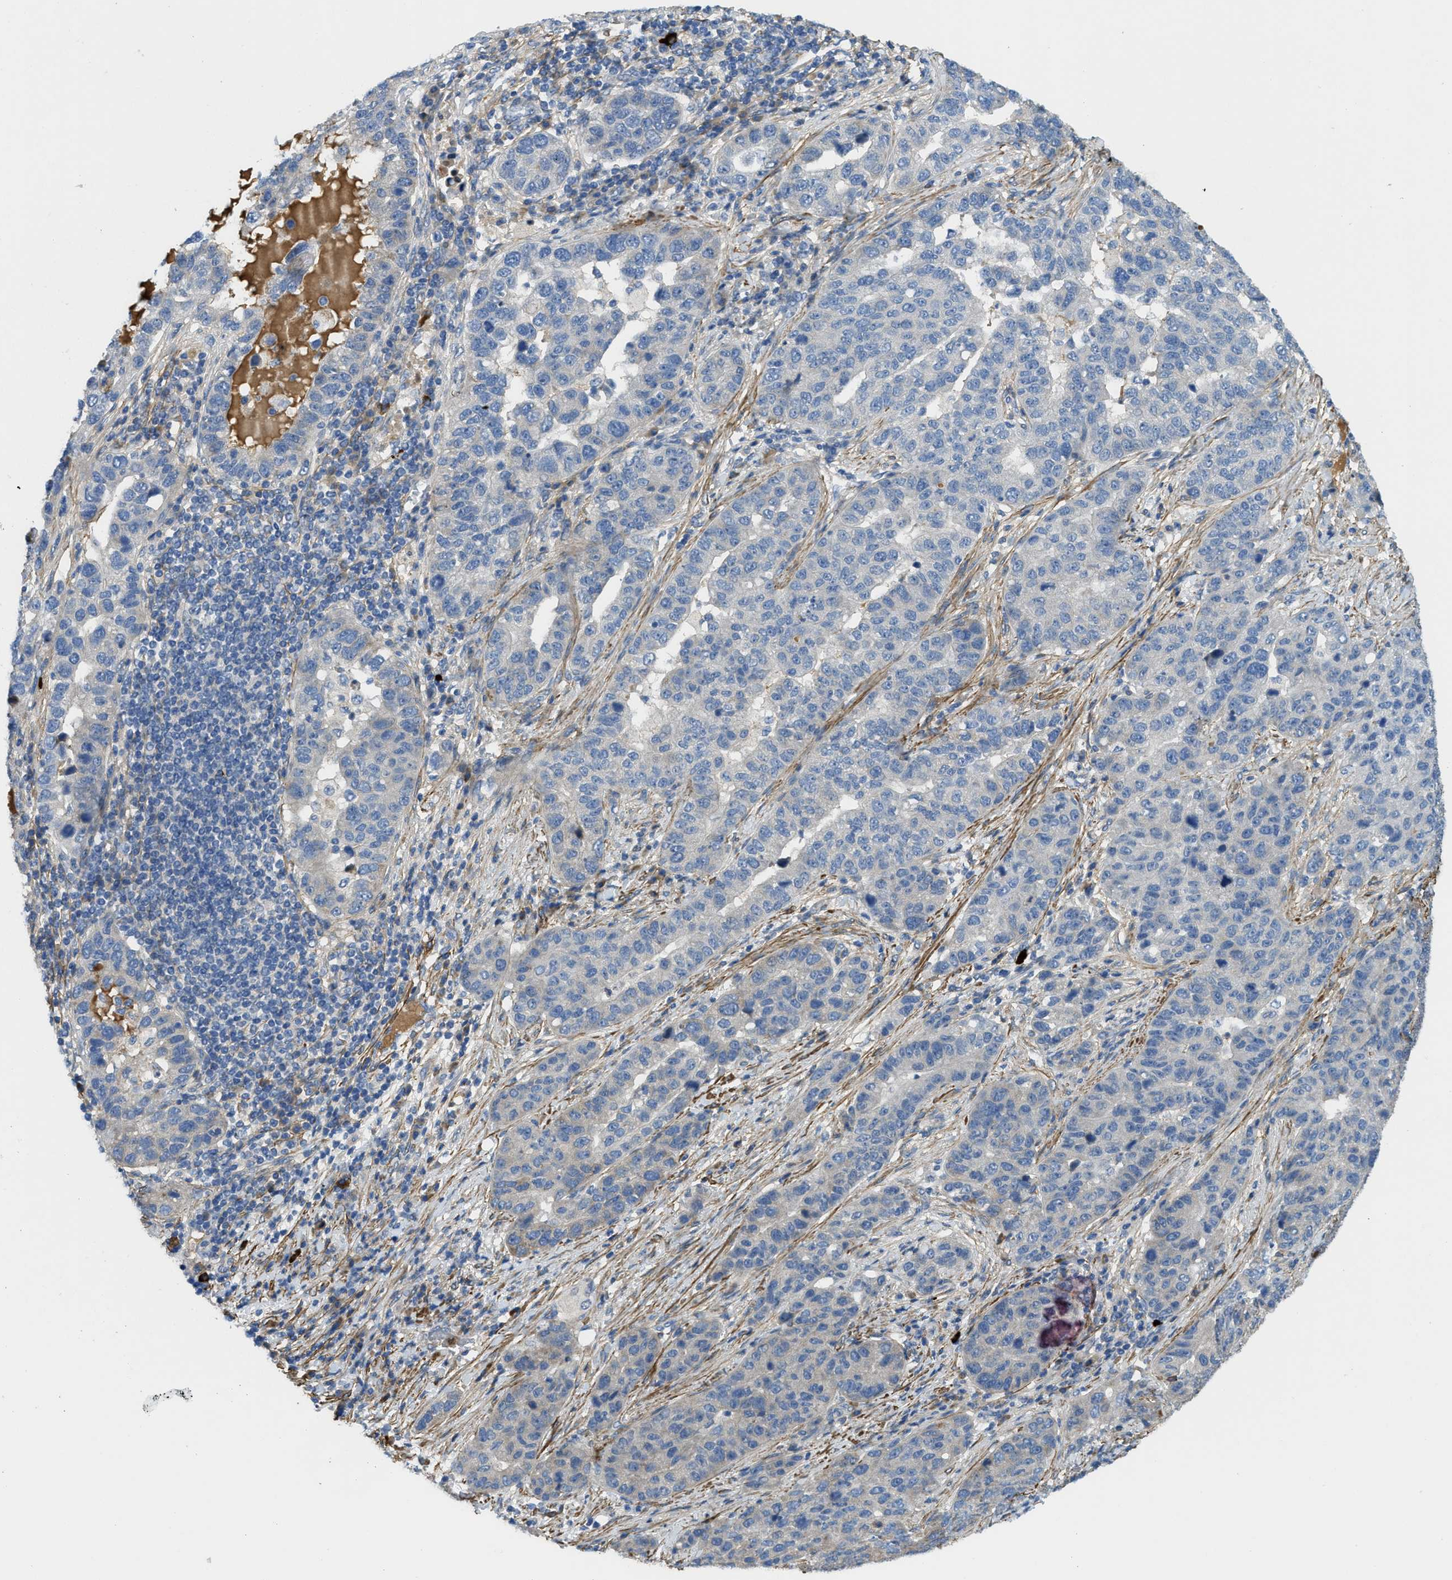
{"staining": {"intensity": "negative", "quantity": "none", "location": "none"}, "tissue": "pancreatic cancer", "cell_type": "Tumor cells", "image_type": "cancer", "snomed": [{"axis": "morphology", "description": "Adenocarcinoma, NOS"}, {"axis": "topography", "description": "Pancreas"}], "caption": "The histopathology image reveals no significant expression in tumor cells of pancreatic cancer.", "gene": "BMPR1A", "patient": {"sex": "female", "age": 61}}